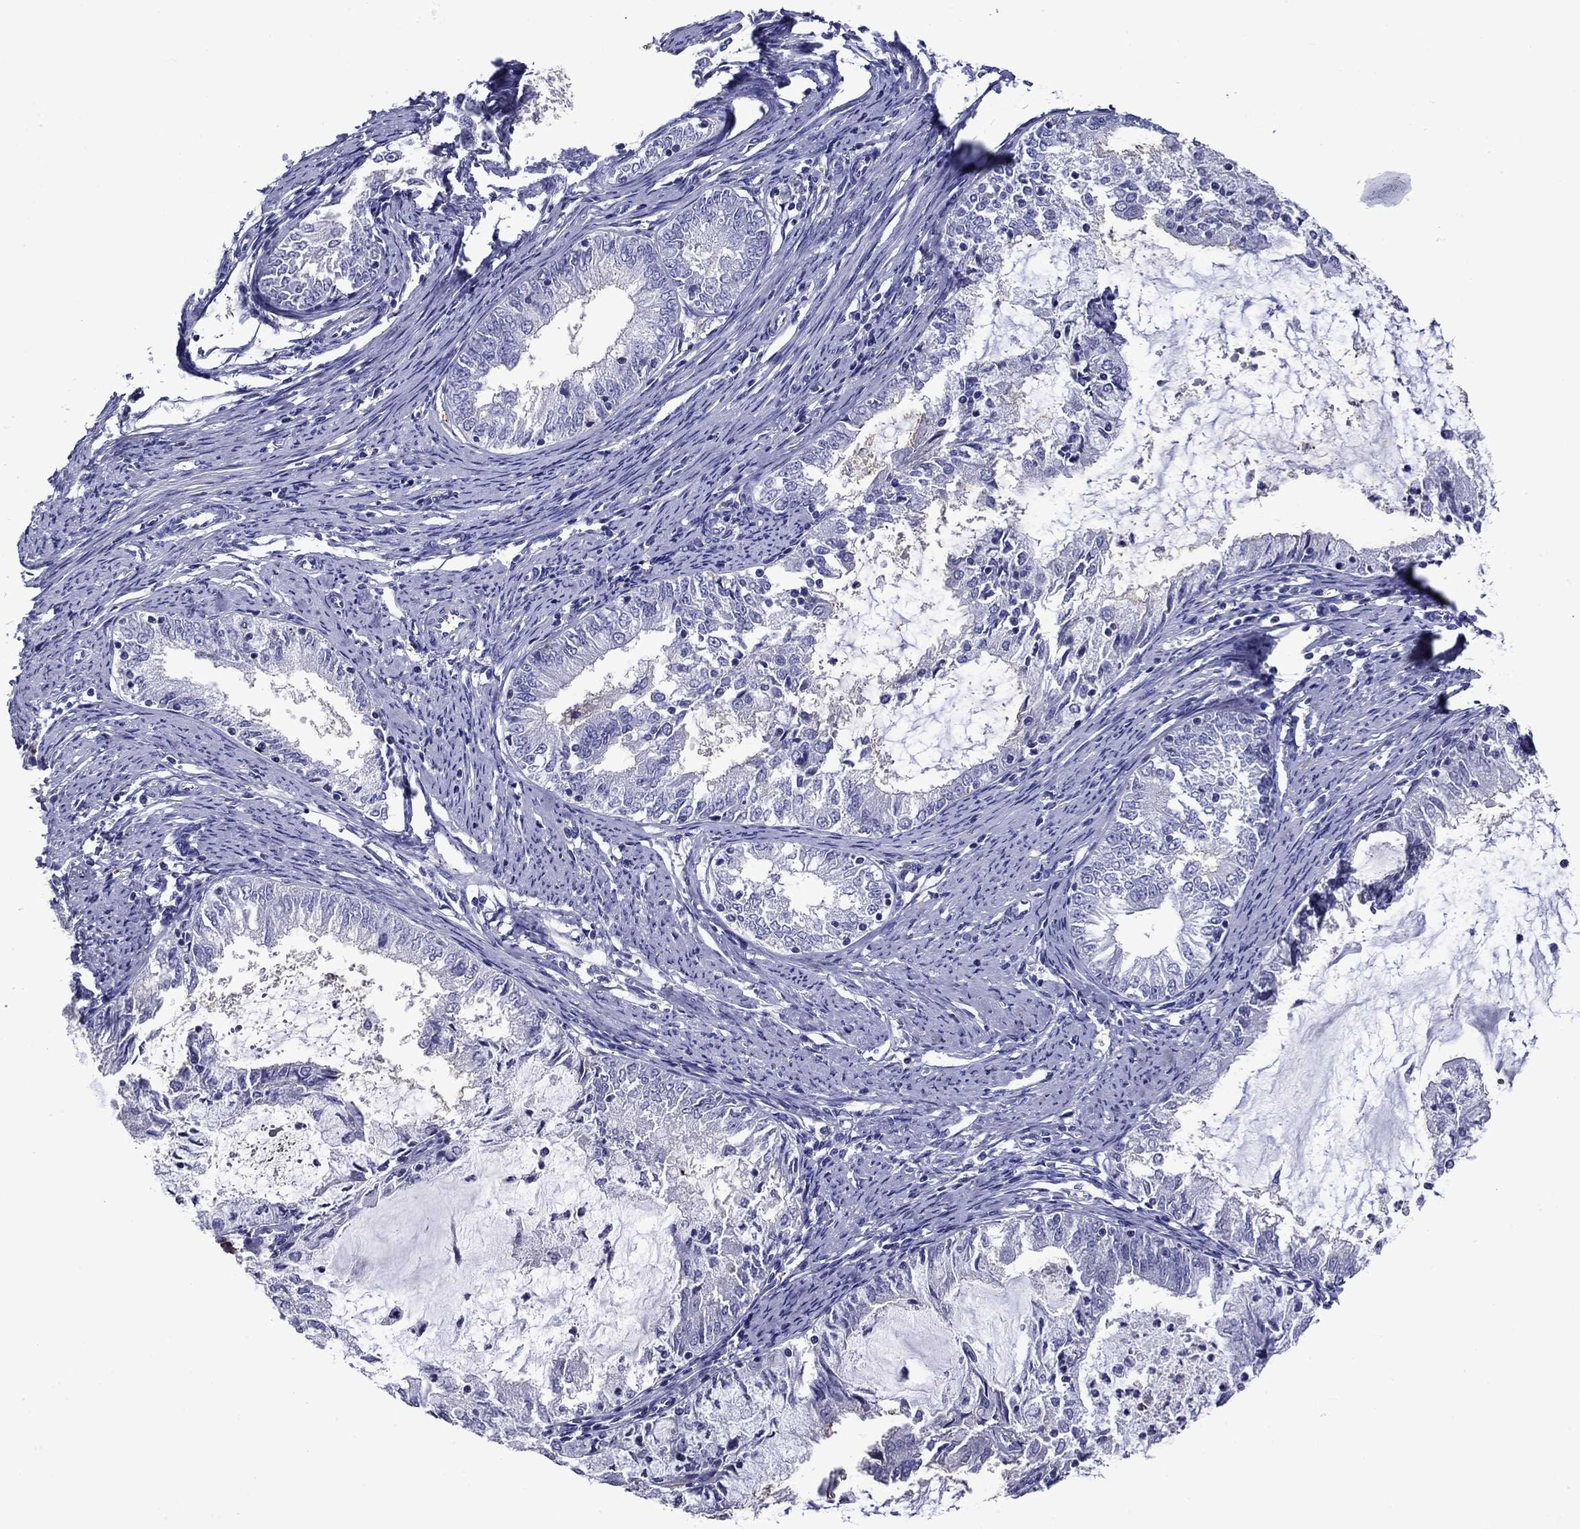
{"staining": {"intensity": "negative", "quantity": "none", "location": "none"}, "tissue": "endometrial cancer", "cell_type": "Tumor cells", "image_type": "cancer", "snomed": [{"axis": "morphology", "description": "Adenocarcinoma, NOS"}, {"axis": "topography", "description": "Endometrium"}], "caption": "Endometrial cancer (adenocarcinoma) was stained to show a protein in brown. There is no significant expression in tumor cells.", "gene": "CNDP1", "patient": {"sex": "female", "age": 57}}